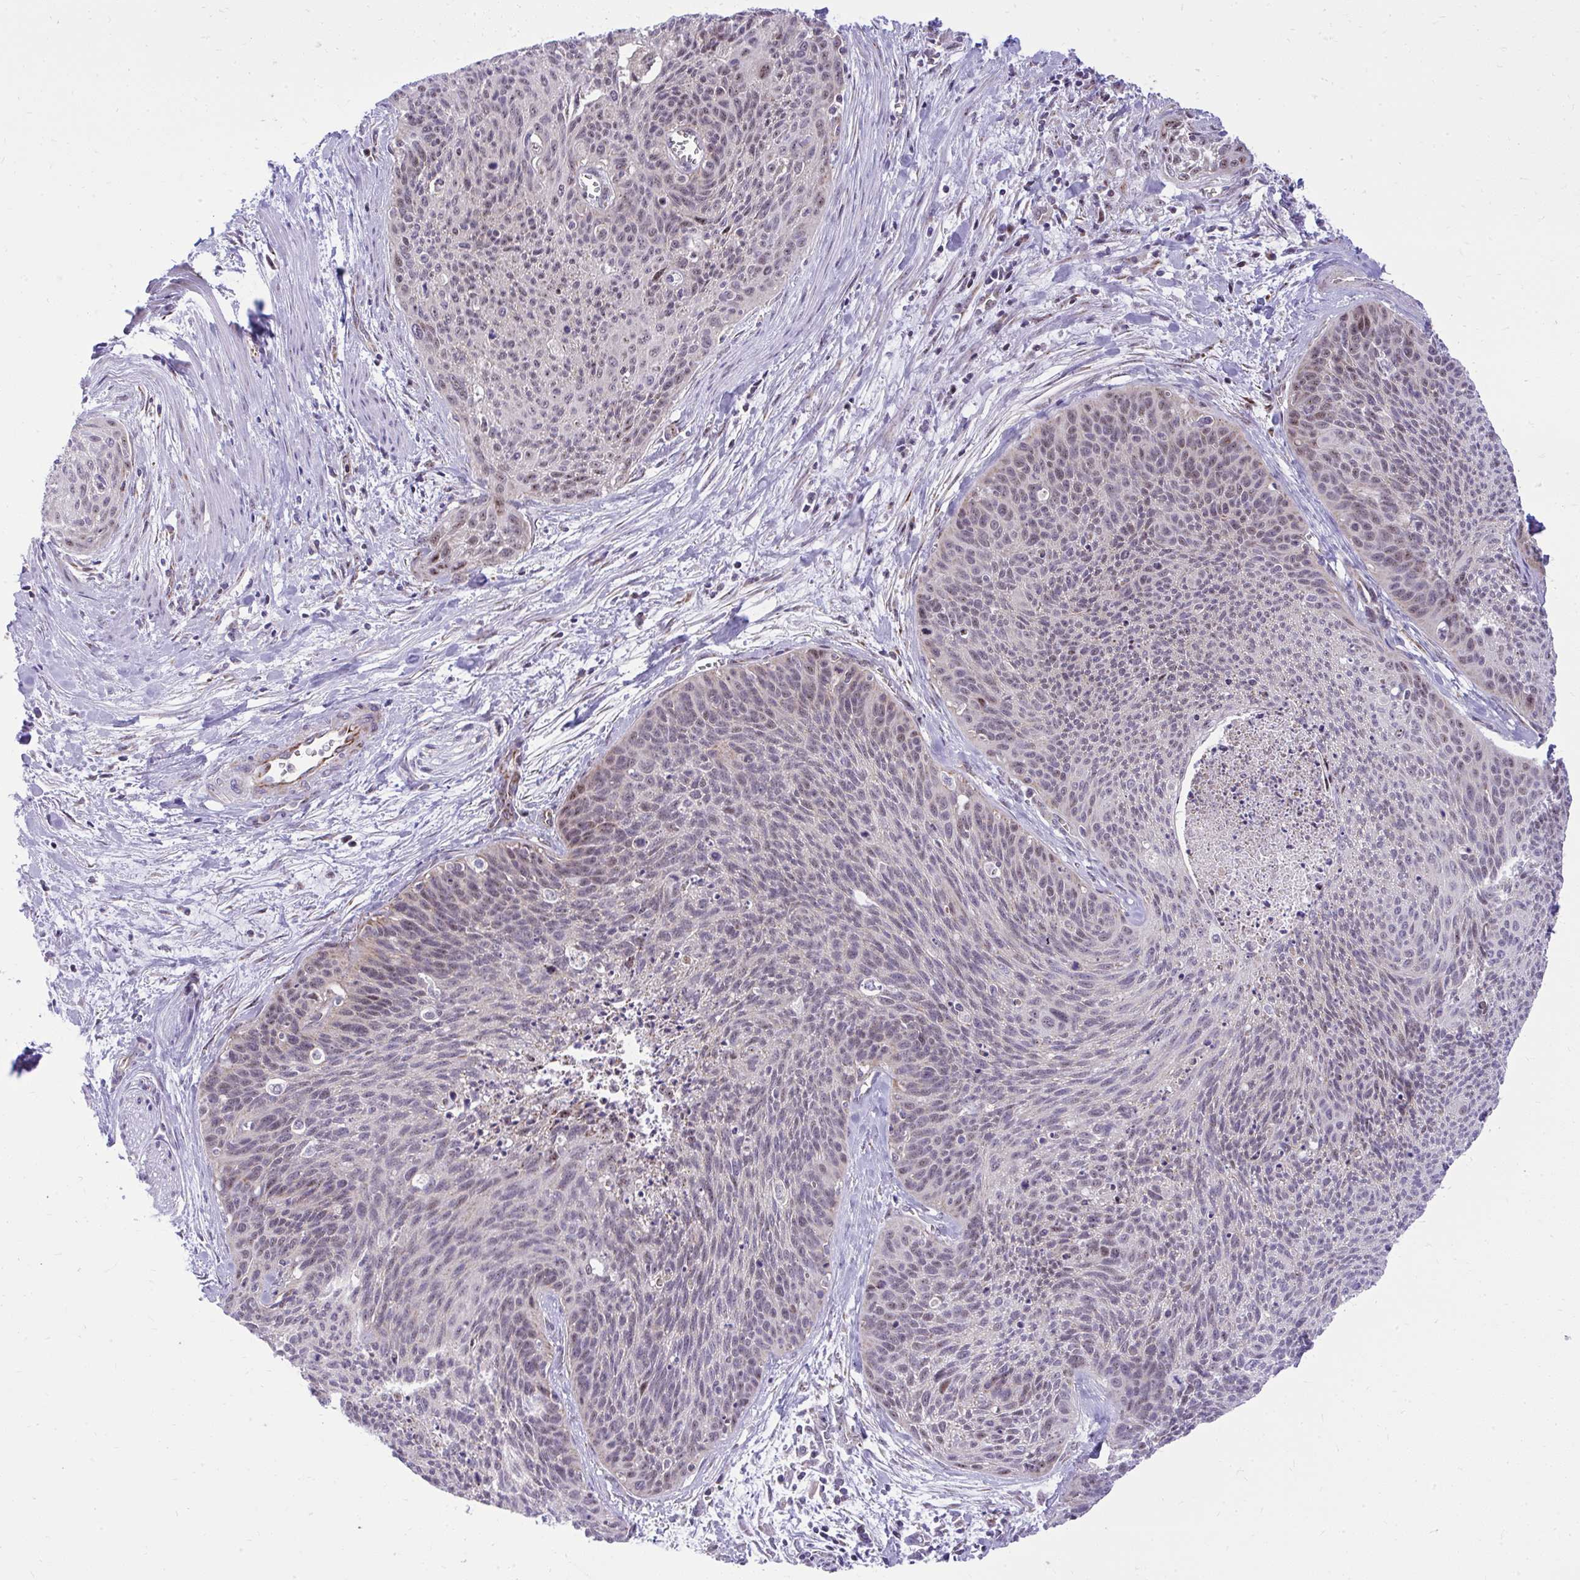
{"staining": {"intensity": "negative", "quantity": "none", "location": "none"}, "tissue": "cervical cancer", "cell_type": "Tumor cells", "image_type": "cancer", "snomed": [{"axis": "morphology", "description": "Squamous cell carcinoma, NOS"}, {"axis": "topography", "description": "Cervix"}], "caption": "Photomicrograph shows no significant protein positivity in tumor cells of cervical cancer (squamous cell carcinoma).", "gene": "GPRIN3", "patient": {"sex": "female", "age": 55}}